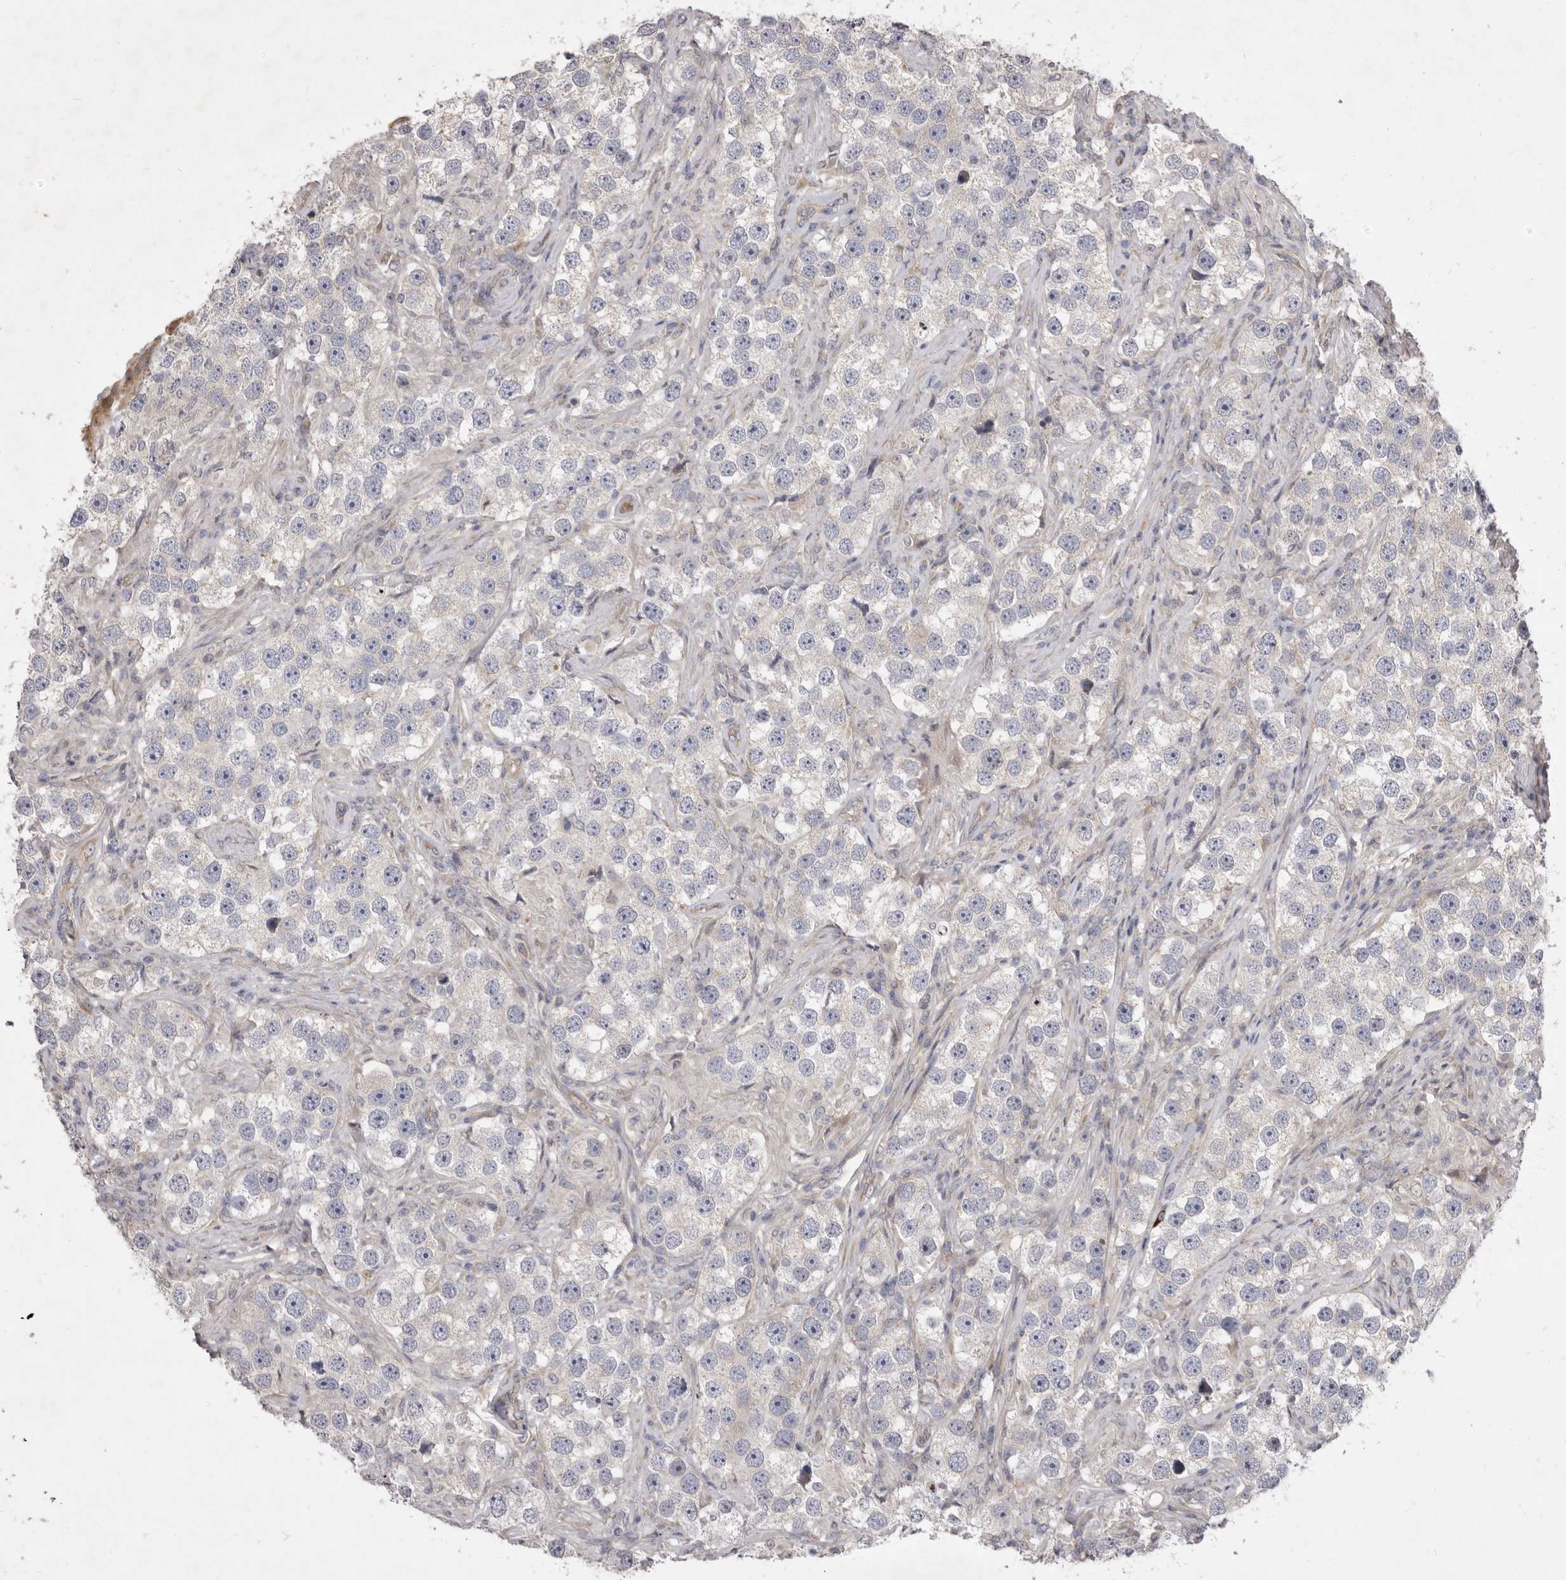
{"staining": {"intensity": "negative", "quantity": "none", "location": "none"}, "tissue": "testis cancer", "cell_type": "Tumor cells", "image_type": "cancer", "snomed": [{"axis": "morphology", "description": "Seminoma, NOS"}, {"axis": "topography", "description": "Testis"}], "caption": "High magnification brightfield microscopy of testis cancer (seminoma) stained with DAB (brown) and counterstained with hematoxylin (blue): tumor cells show no significant positivity. (Stains: DAB (3,3'-diaminobenzidine) immunohistochemistry (IHC) with hematoxylin counter stain, Microscopy: brightfield microscopy at high magnification).", "gene": "TBC1D8B", "patient": {"sex": "male", "age": 49}}